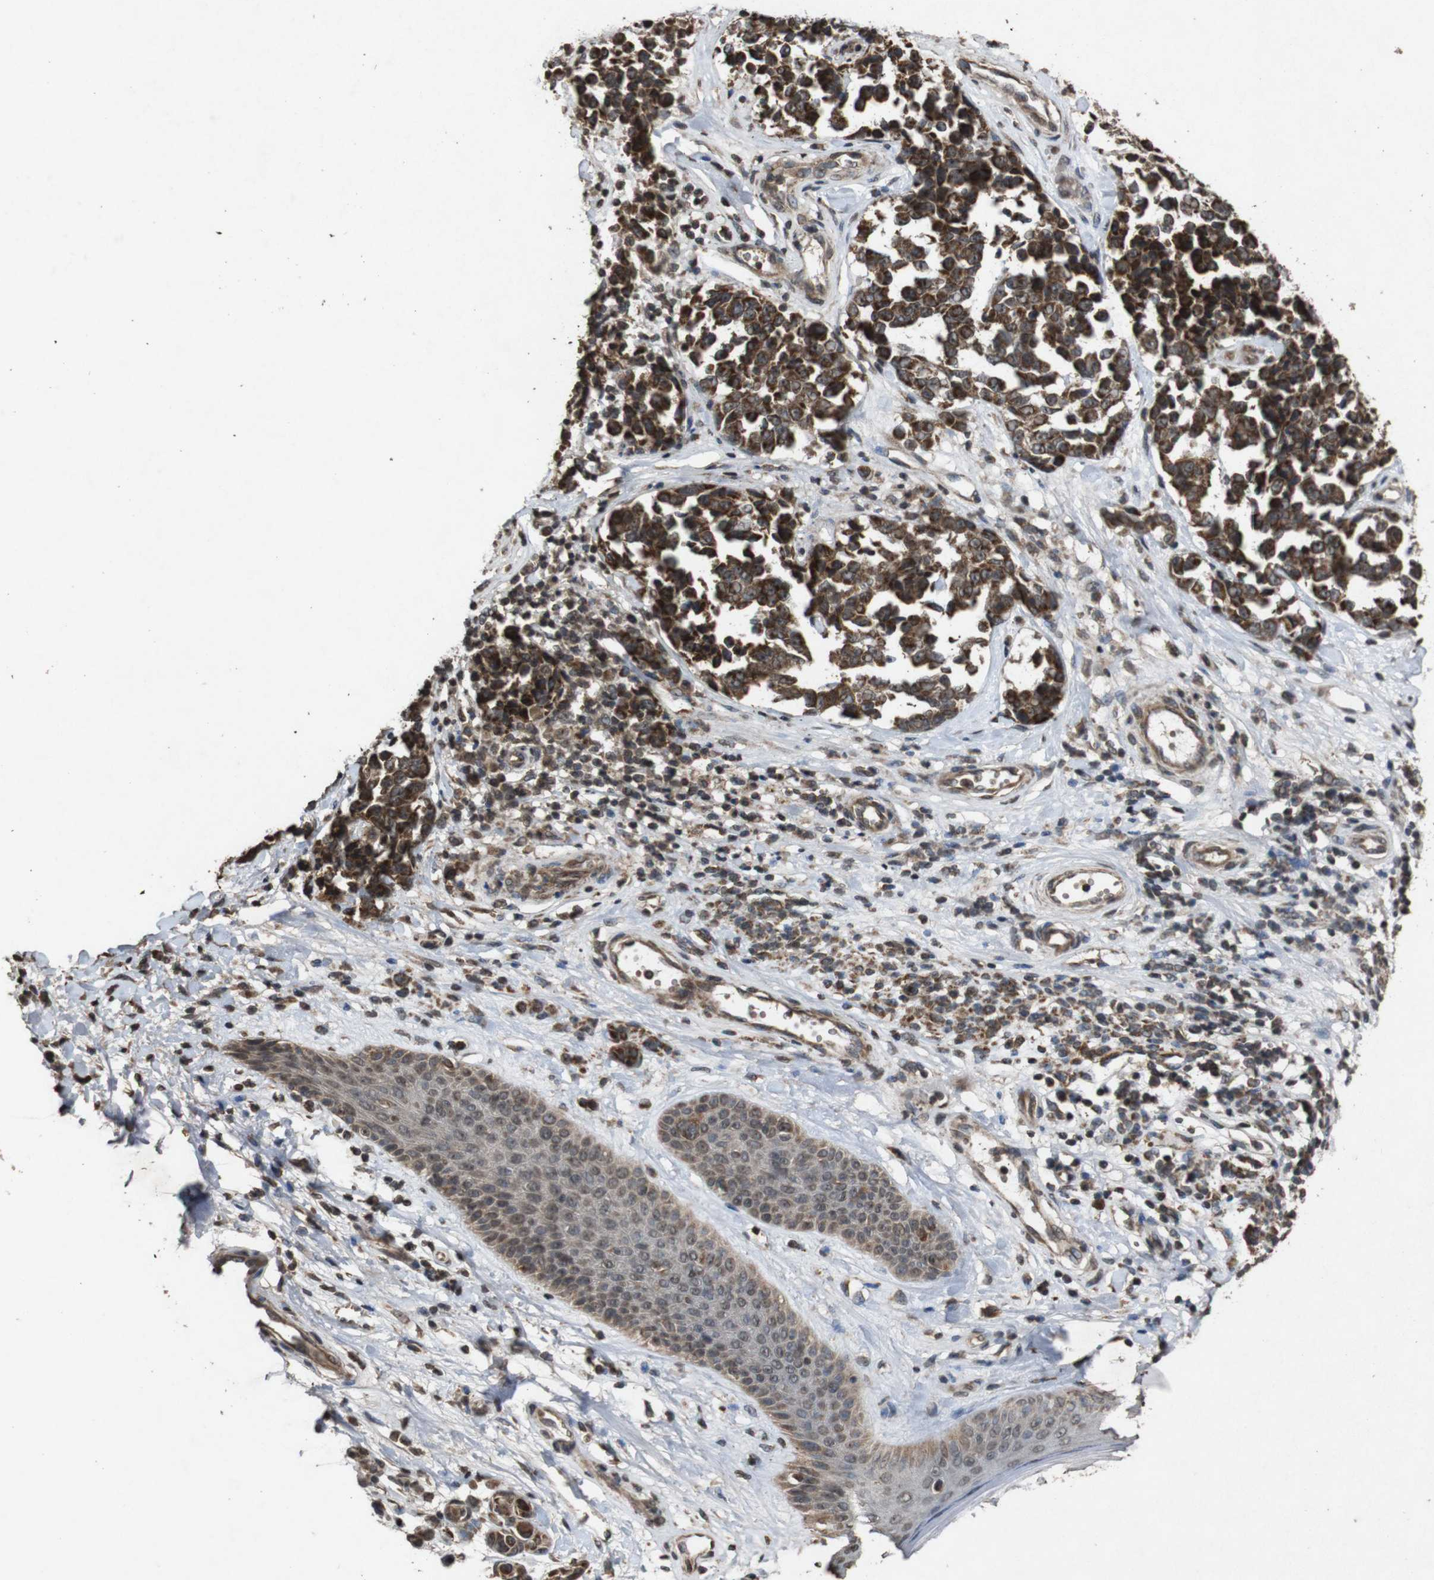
{"staining": {"intensity": "strong", "quantity": ">75%", "location": "cytoplasmic/membranous"}, "tissue": "melanoma", "cell_type": "Tumor cells", "image_type": "cancer", "snomed": [{"axis": "morphology", "description": "Malignant melanoma, NOS"}, {"axis": "topography", "description": "Skin"}], "caption": "Brown immunohistochemical staining in melanoma demonstrates strong cytoplasmic/membranous expression in about >75% of tumor cells.", "gene": "SORL1", "patient": {"sex": "female", "age": 64}}